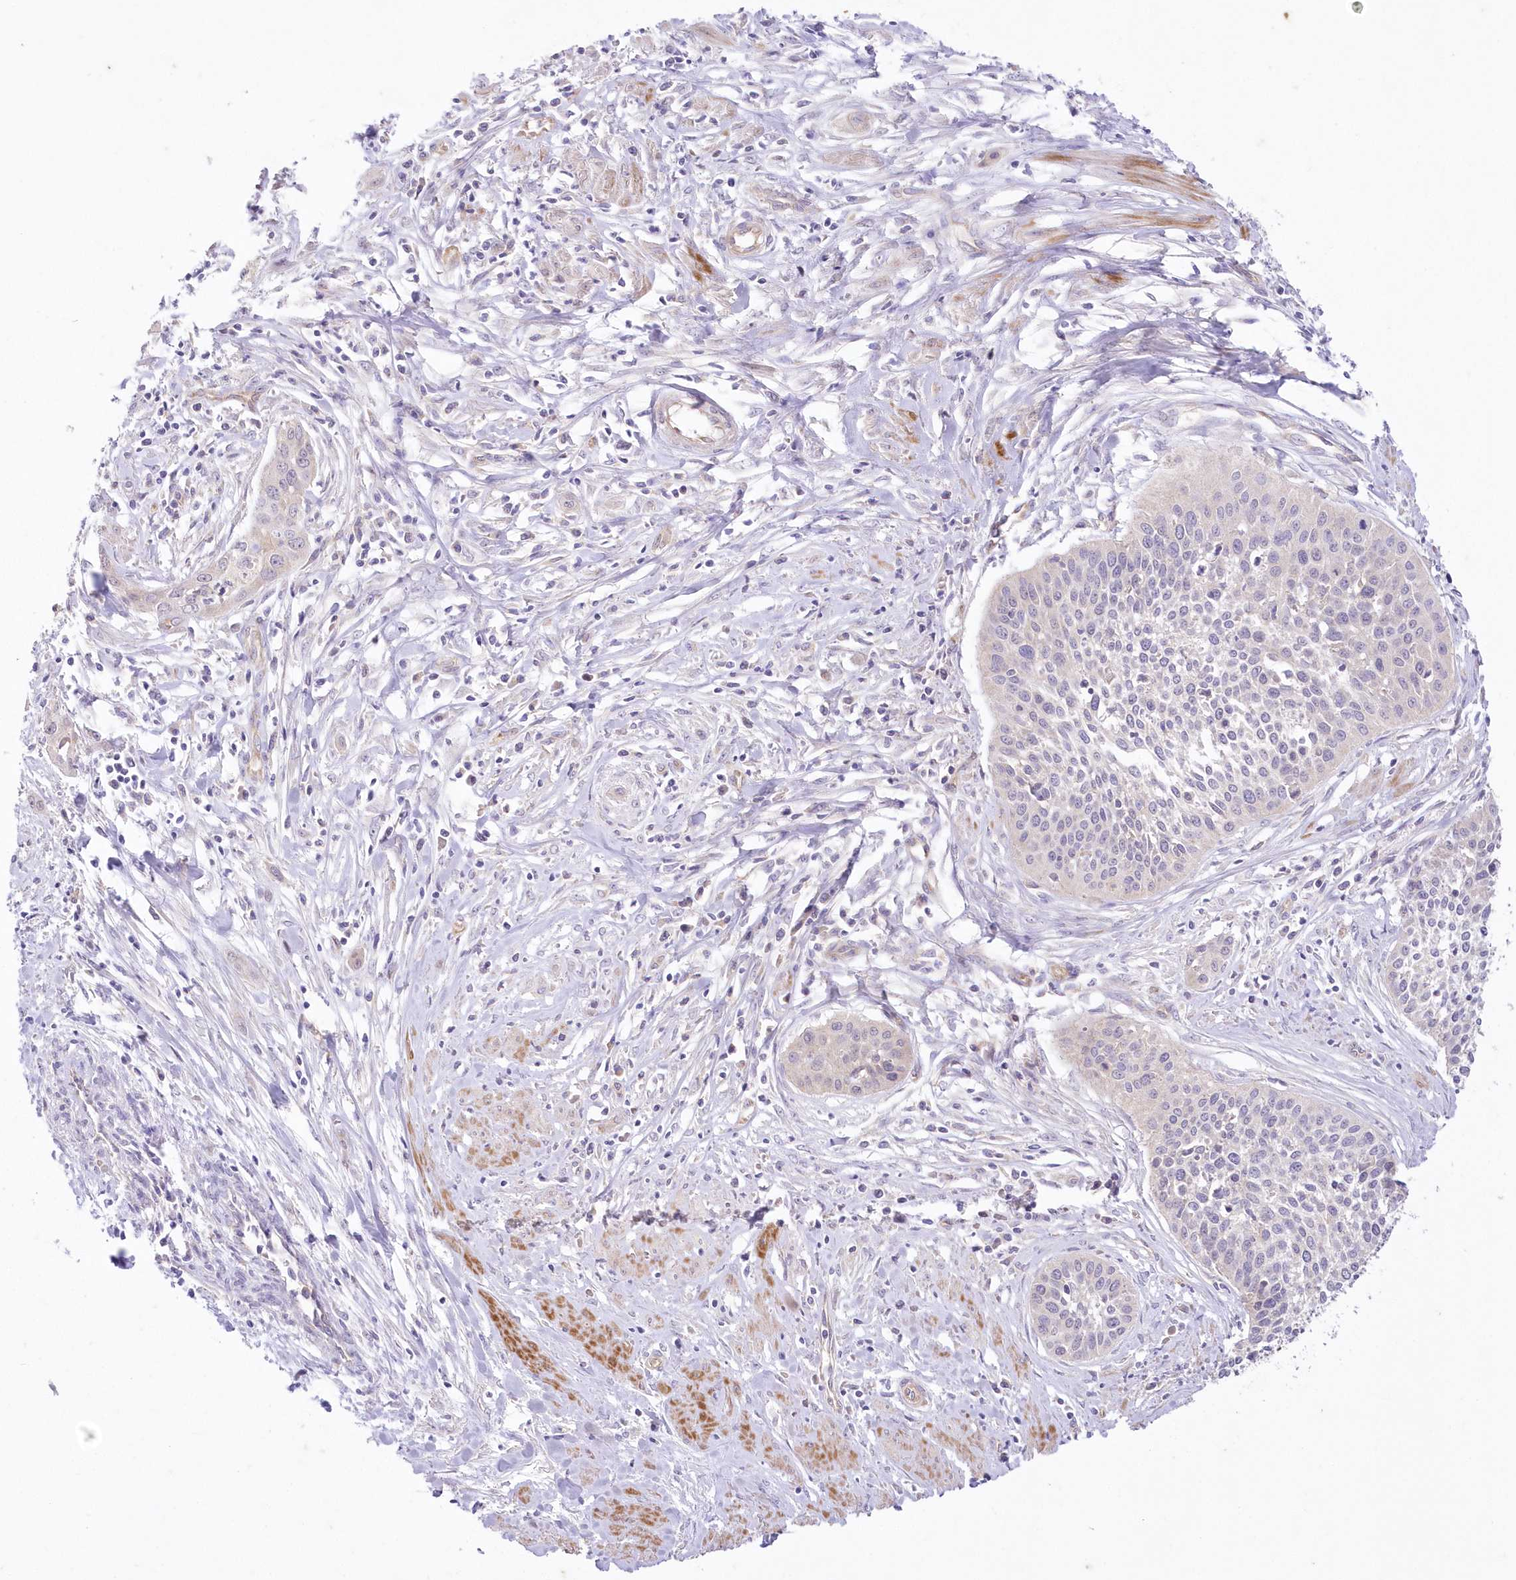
{"staining": {"intensity": "negative", "quantity": "none", "location": "none"}, "tissue": "cervical cancer", "cell_type": "Tumor cells", "image_type": "cancer", "snomed": [{"axis": "morphology", "description": "Squamous cell carcinoma, NOS"}, {"axis": "topography", "description": "Cervix"}], "caption": "Immunohistochemical staining of cervical squamous cell carcinoma exhibits no significant expression in tumor cells. (Stains: DAB (3,3'-diaminobenzidine) immunohistochemistry (IHC) with hematoxylin counter stain, Microscopy: brightfield microscopy at high magnification).", "gene": "ITSN2", "patient": {"sex": "female", "age": 34}}